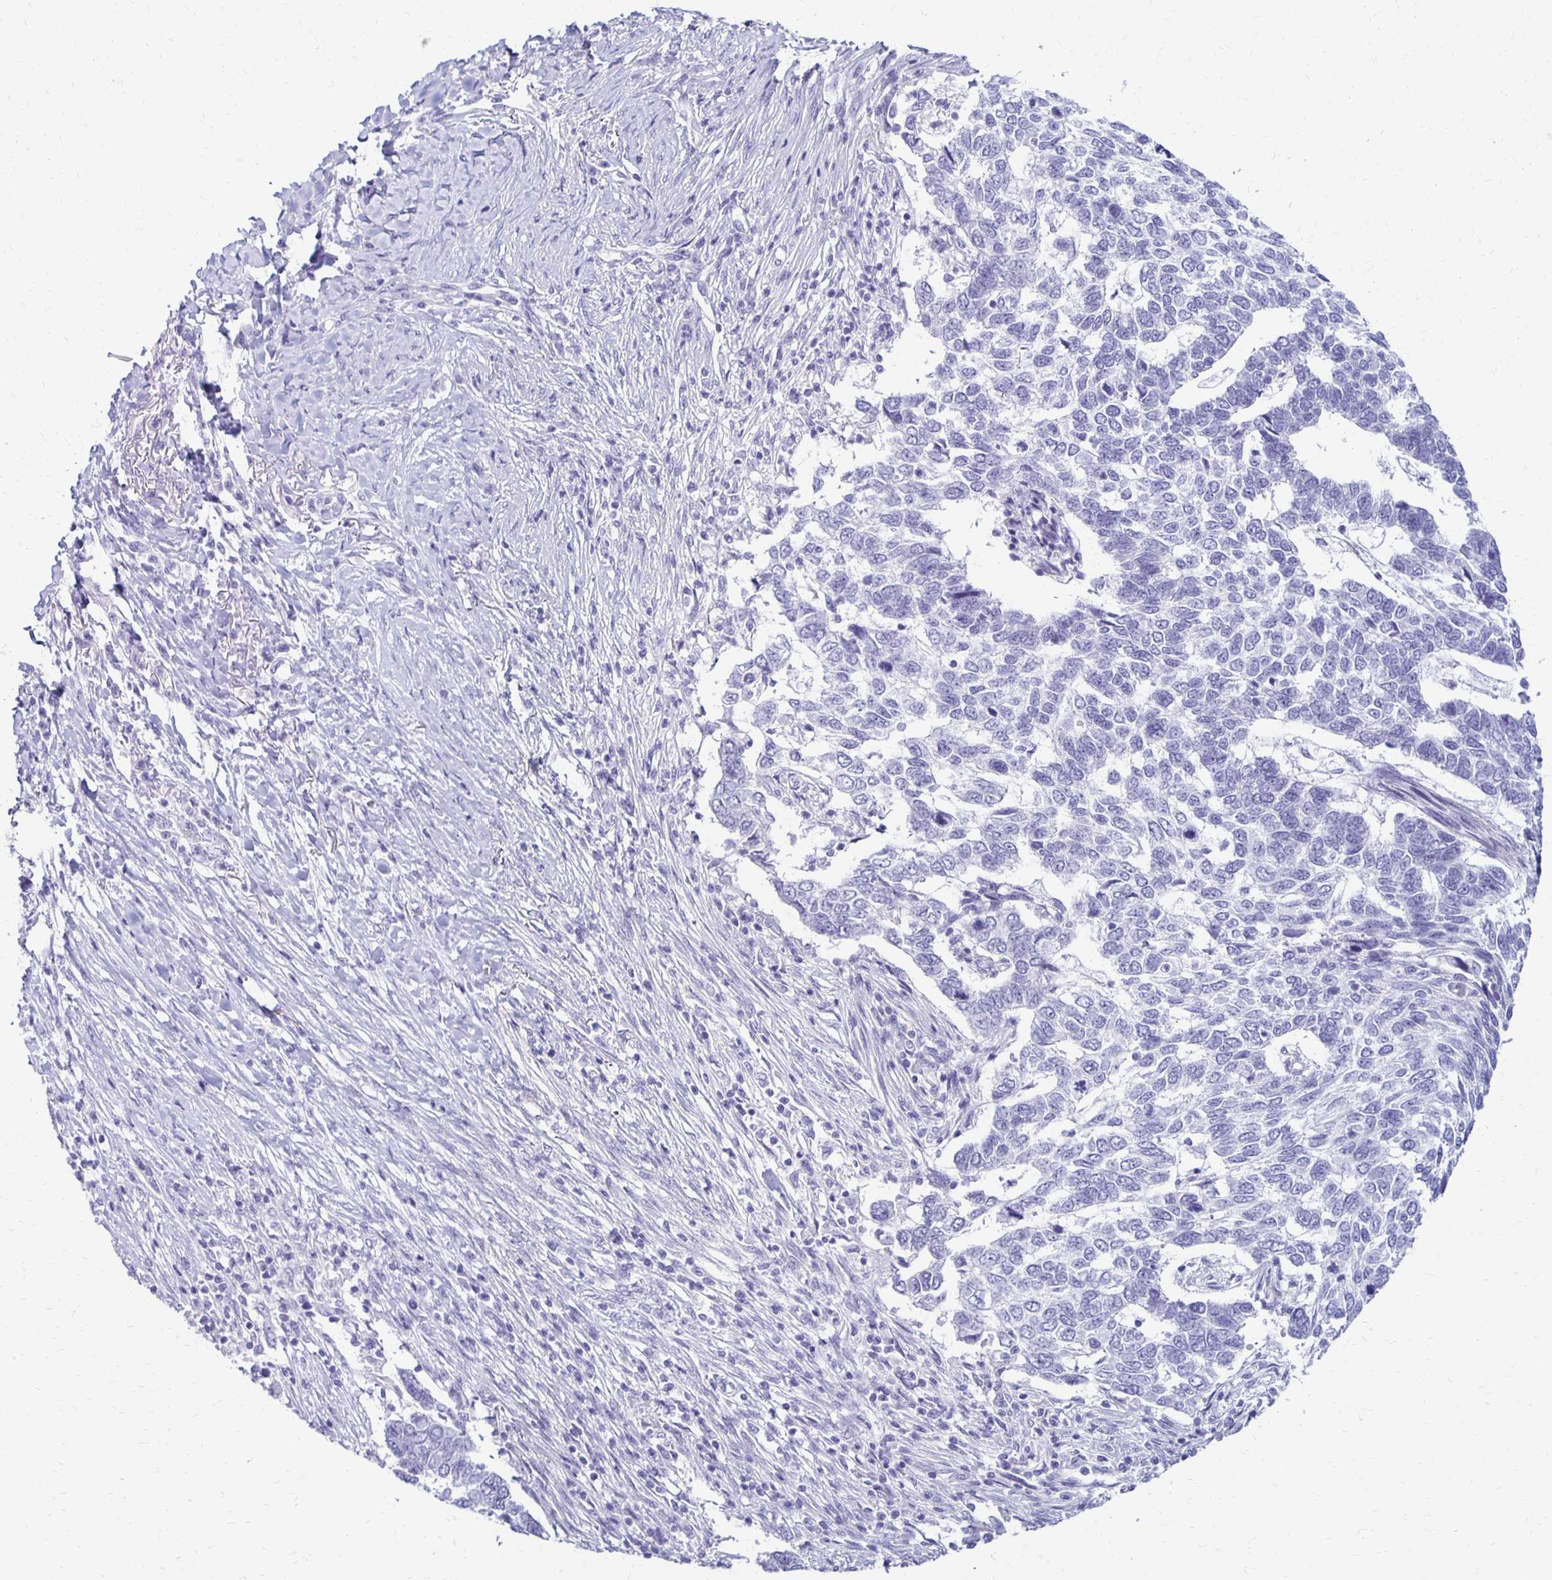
{"staining": {"intensity": "negative", "quantity": "none", "location": "none"}, "tissue": "skin cancer", "cell_type": "Tumor cells", "image_type": "cancer", "snomed": [{"axis": "morphology", "description": "Basal cell carcinoma"}, {"axis": "topography", "description": "Skin"}], "caption": "DAB immunohistochemical staining of basal cell carcinoma (skin) demonstrates no significant expression in tumor cells.", "gene": "RYR1", "patient": {"sex": "female", "age": 65}}